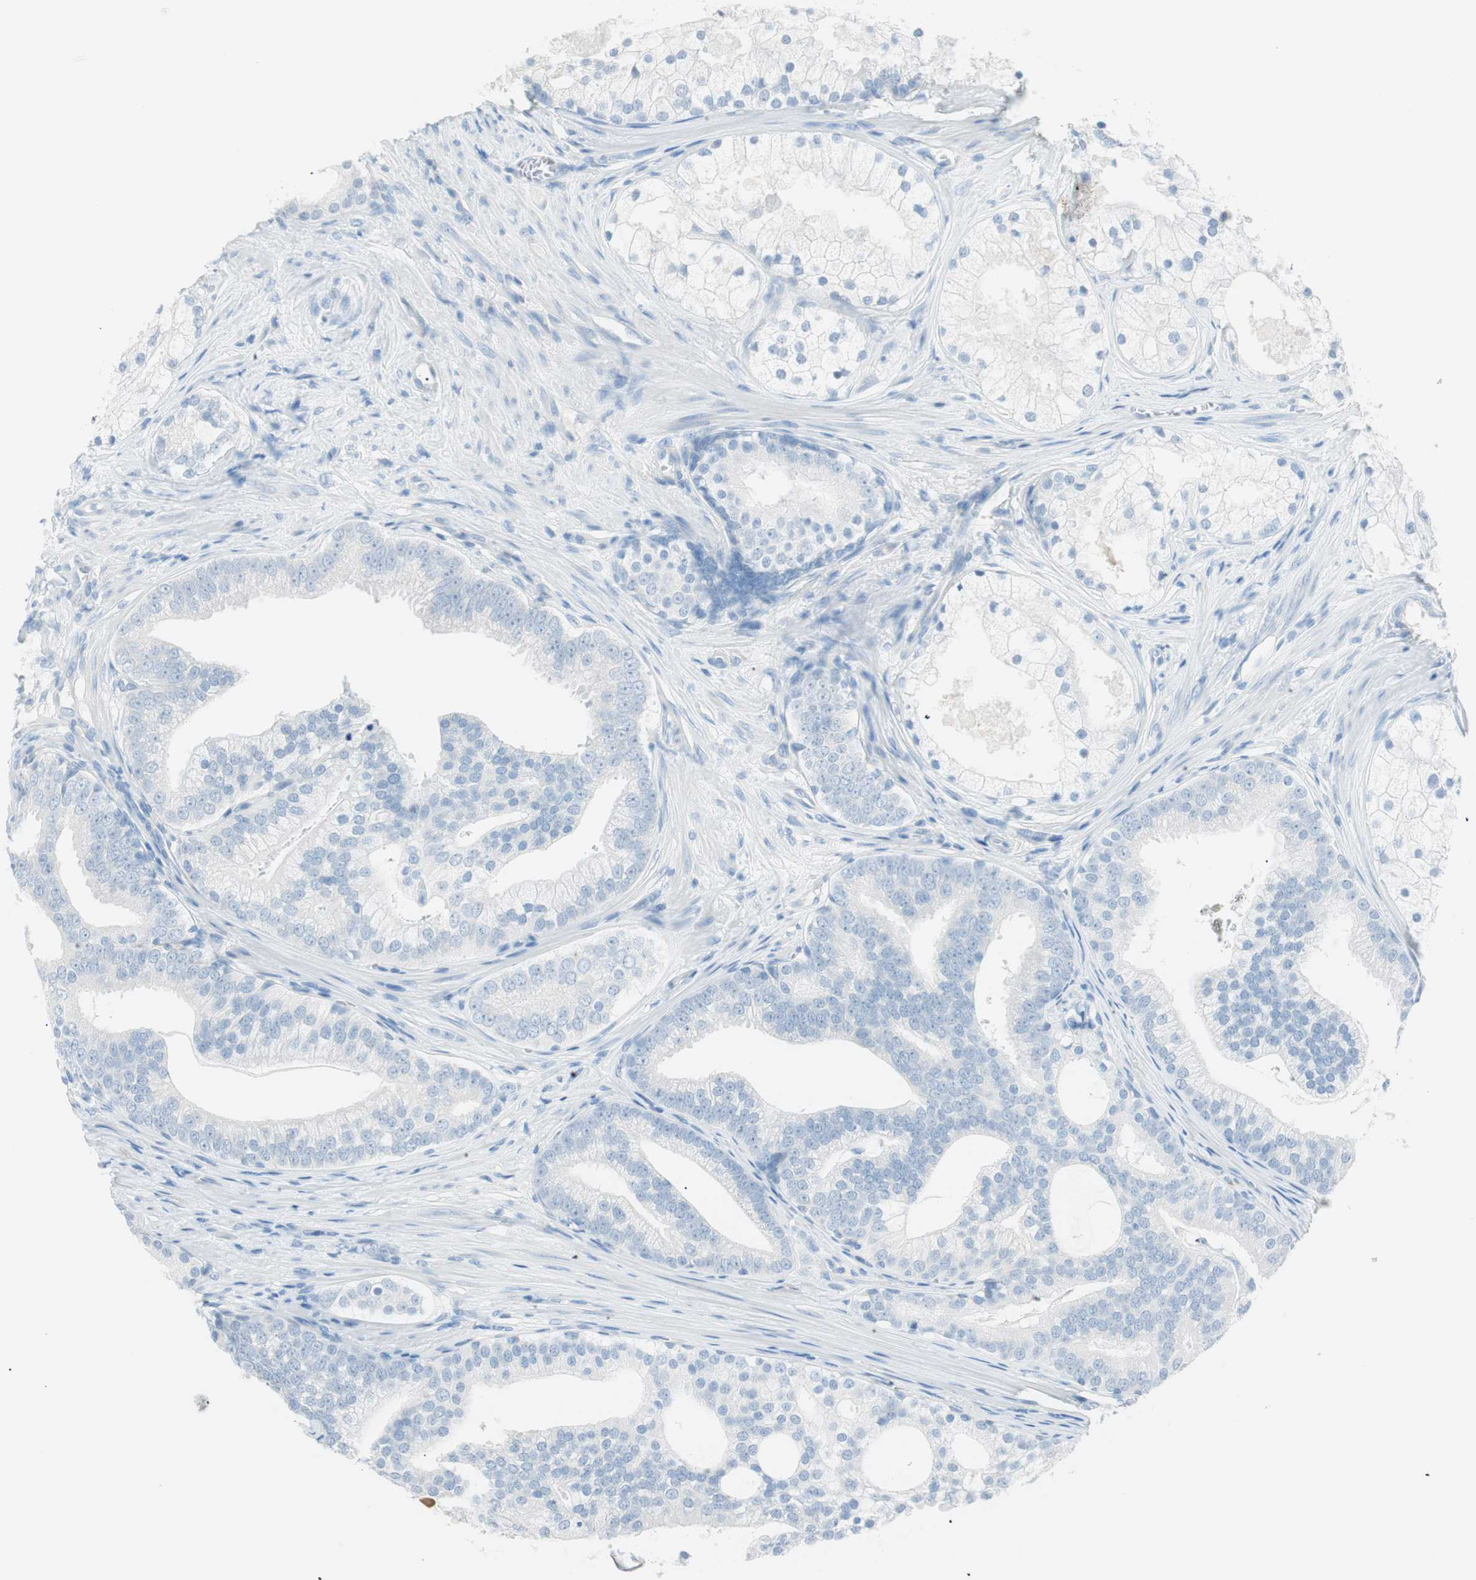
{"staining": {"intensity": "negative", "quantity": "none", "location": "none"}, "tissue": "prostate cancer", "cell_type": "Tumor cells", "image_type": "cancer", "snomed": [{"axis": "morphology", "description": "Adenocarcinoma, Low grade"}, {"axis": "topography", "description": "Prostate"}], "caption": "Prostate cancer stained for a protein using IHC reveals no expression tumor cells.", "gene": "TNFRSF13C", "patient": {"sex": "male", "age": 58}}